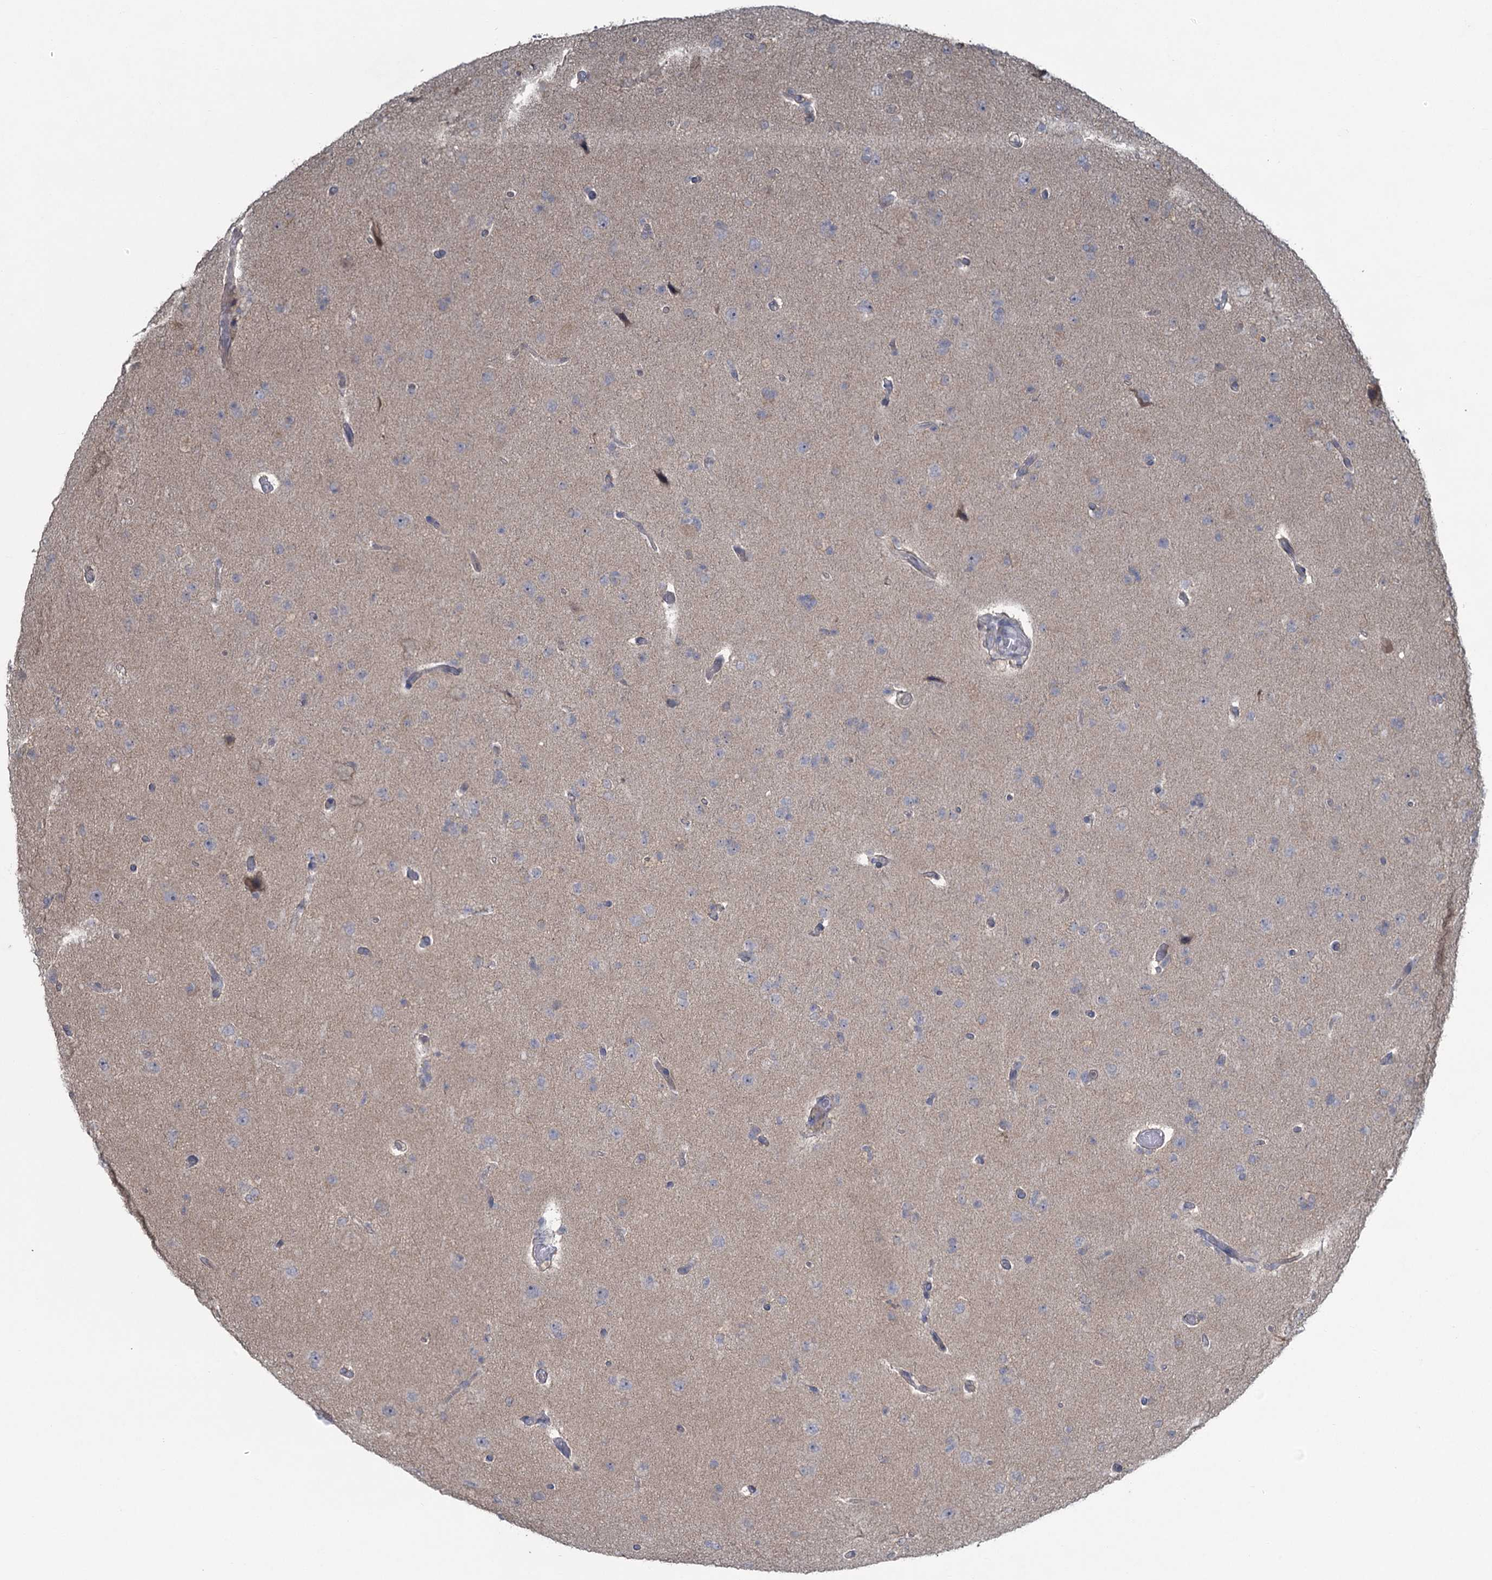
{"staining": {"intensity": "negative", "quantity": "none", "location": "none"}, "tissue": "glioma", "cell_type": "Tumor cells", "image_type": "cancer", "snomed": [{"axis": "morphology", "description": "Glioma, malignant, High grade"}, {"axis": "topography", "description": "Brain"}], "caption": "An immunohistochemistry histopathology image of malignant glioma (high-grade) is shown. There is no staining in tumor cells of malignant glioma (high-grade).", "gene": "TEX35", "patient": {"sex": "male", "age": 72}}